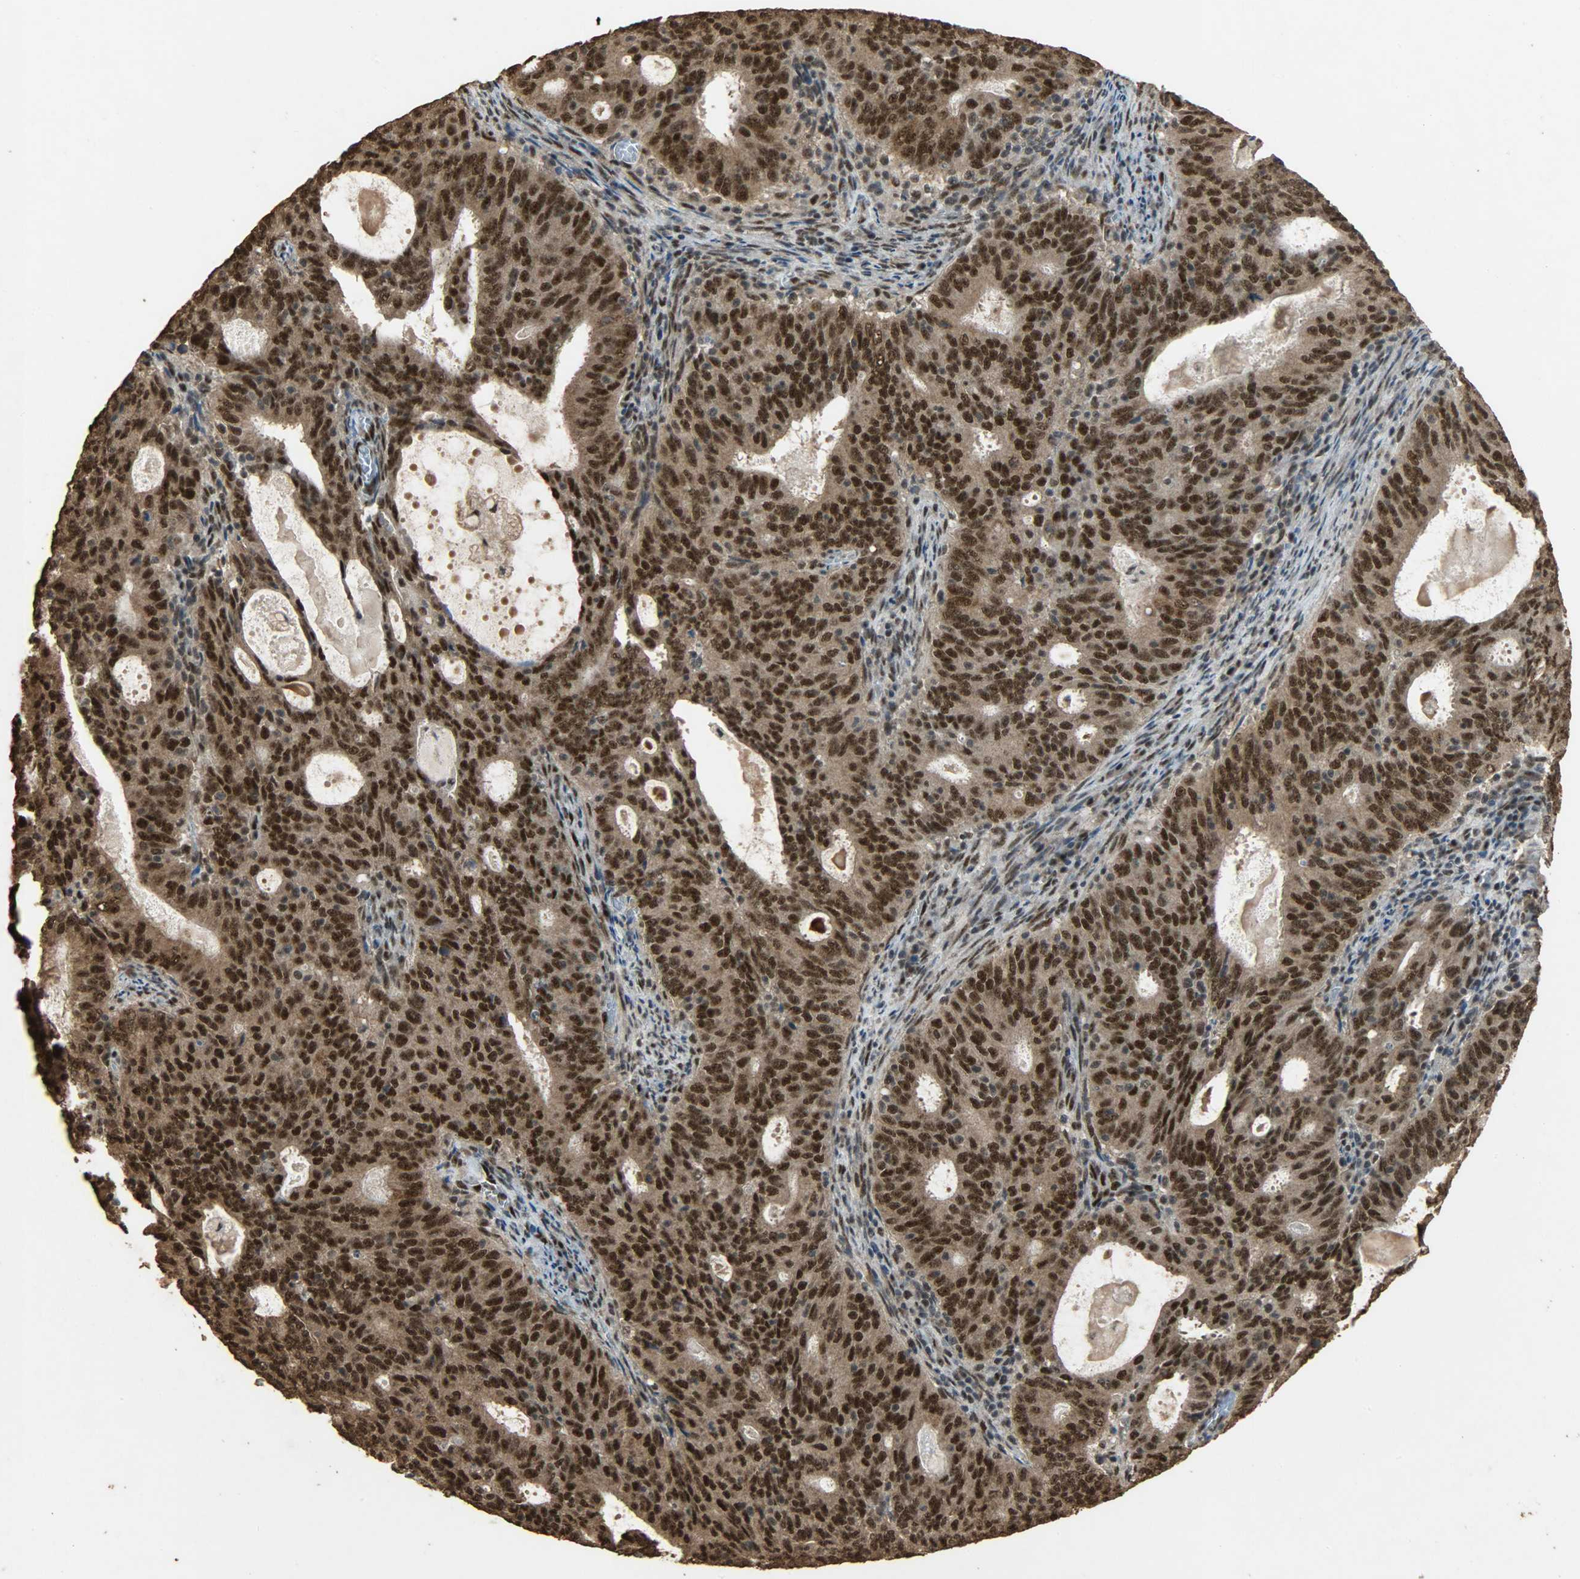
{"staining": {"intensity": "strong", "quantity": ">75%", "location": "cytoplasmic/membranous,nuclear"}, "tissue": "cervical cancer", "cell_type": "Tumor cells", "image_type": "cancer", "snomed": [{"axis": "morphology", "description": "Adenocarcinoma, NOS"}, {"axis": "topography", "description": "Cervix"}], "caption": "Immunohistochemistry (DAB (3,3'-diaminobenzidine)) staining of adenocarcinoma (cervical) displays strong cytoplasmic/membranous and nuclear protein staining in about >75% of tumor cells.", "gene": "CCNT2", "patient": {"sex": "female", "age": 44}}